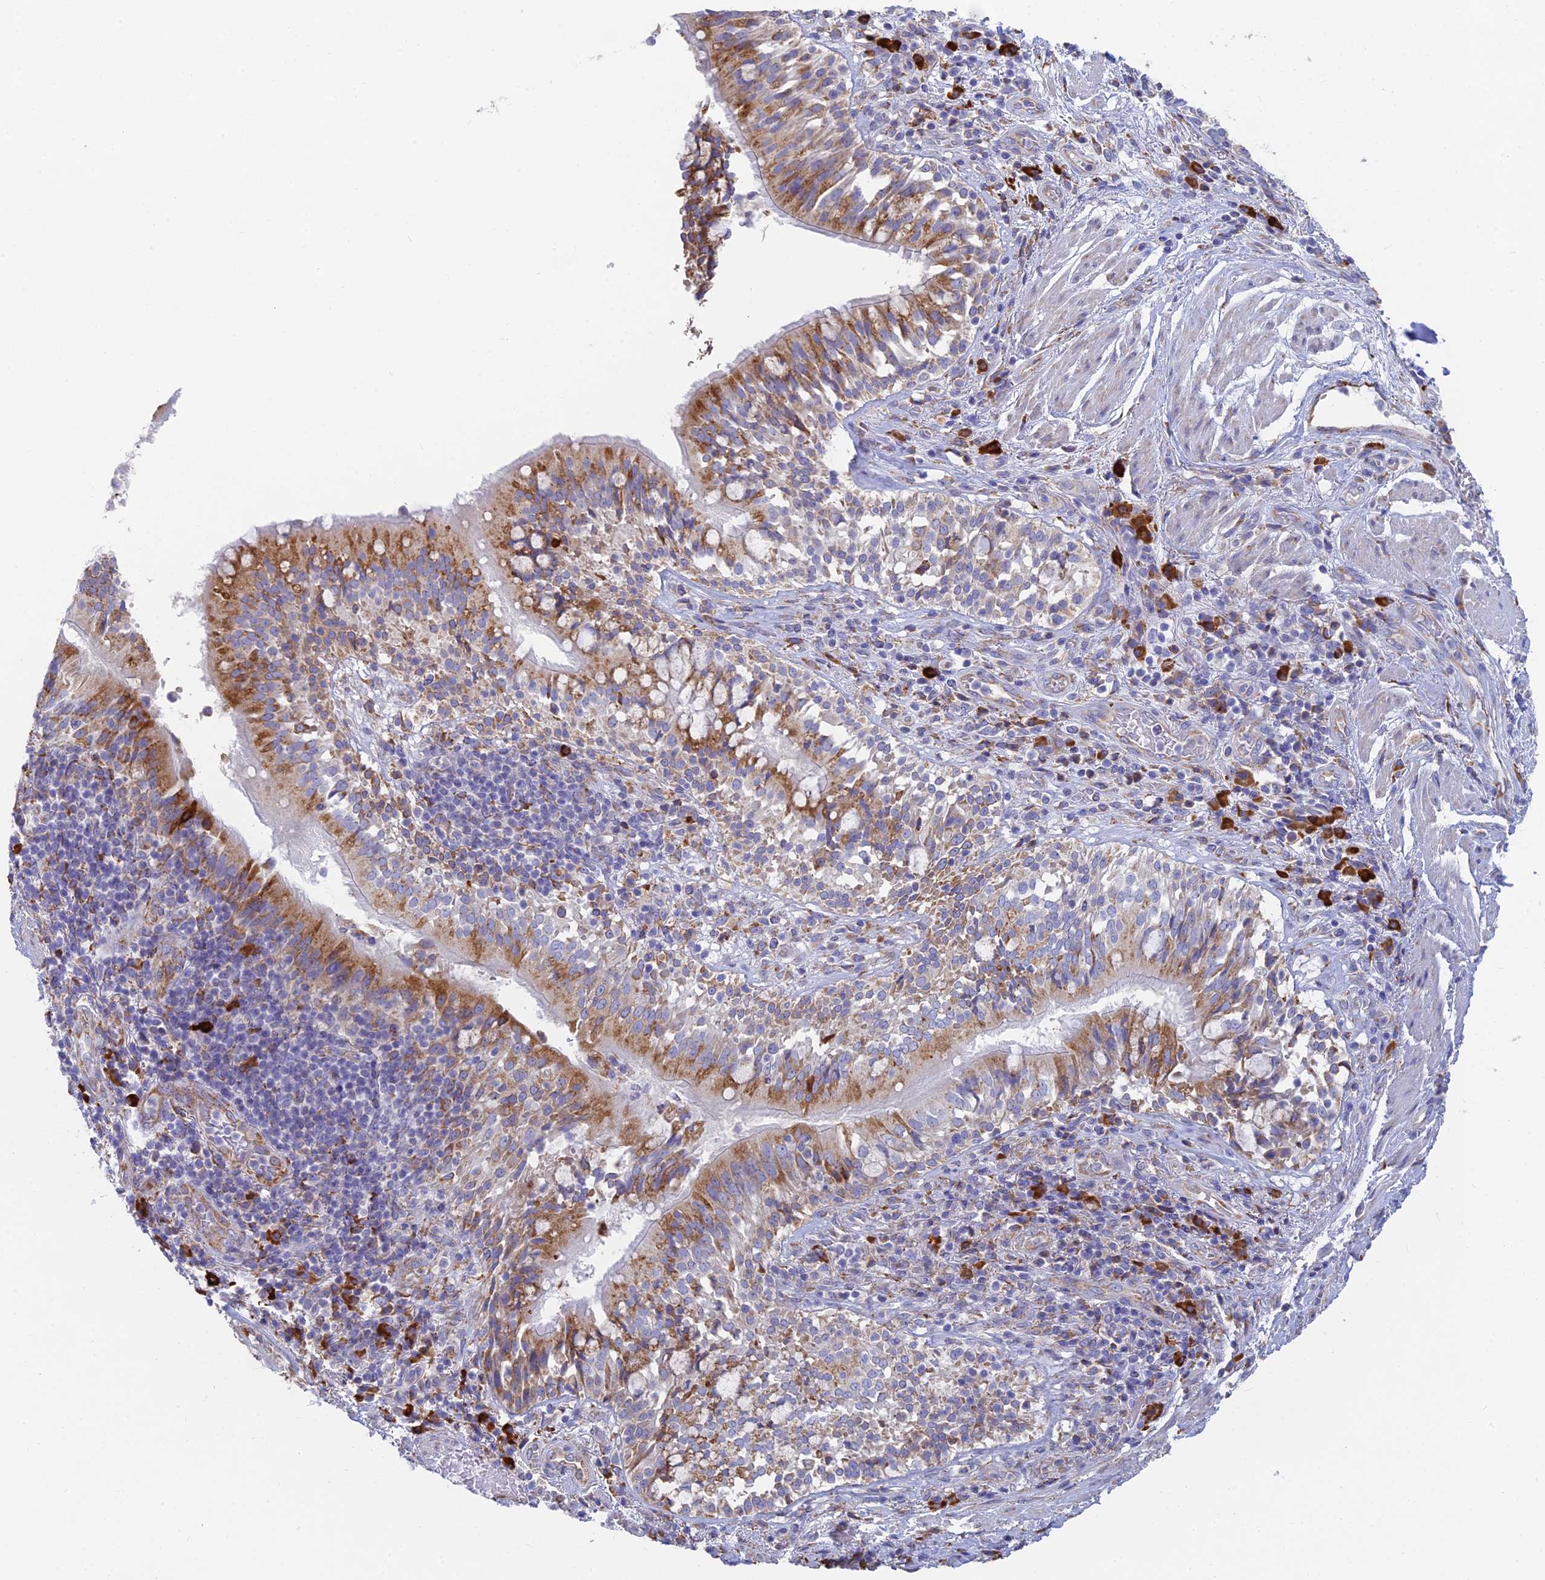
{"staining": {"intensity": "negative", "quantity": "none", "location": "none"}, "tissue": "adipose tissue", "cell_type": "Adipocytes", "image_type": "normal", "snomed": [{"axis": "morphology", "description": "Normal tissue, NOS"}, {"axis": "morphology", "description": "Squamous cell carcinoma, NOS"}, {"axis": "topography", "description": "Bronchus"}, {"axis": "topography", "description": "Lung"}], "caption": "Adipocytes show no significant protein positivity in benign adipose tissue. Brightfield microscopy of immunohistochemistry stained with DAB (3,3'-diaminobenzidine) (brown) and hematoxylin (blue), captured at high magnification.", "gene": "WDR35", "patient": {"sex": "male", "age": 64}}